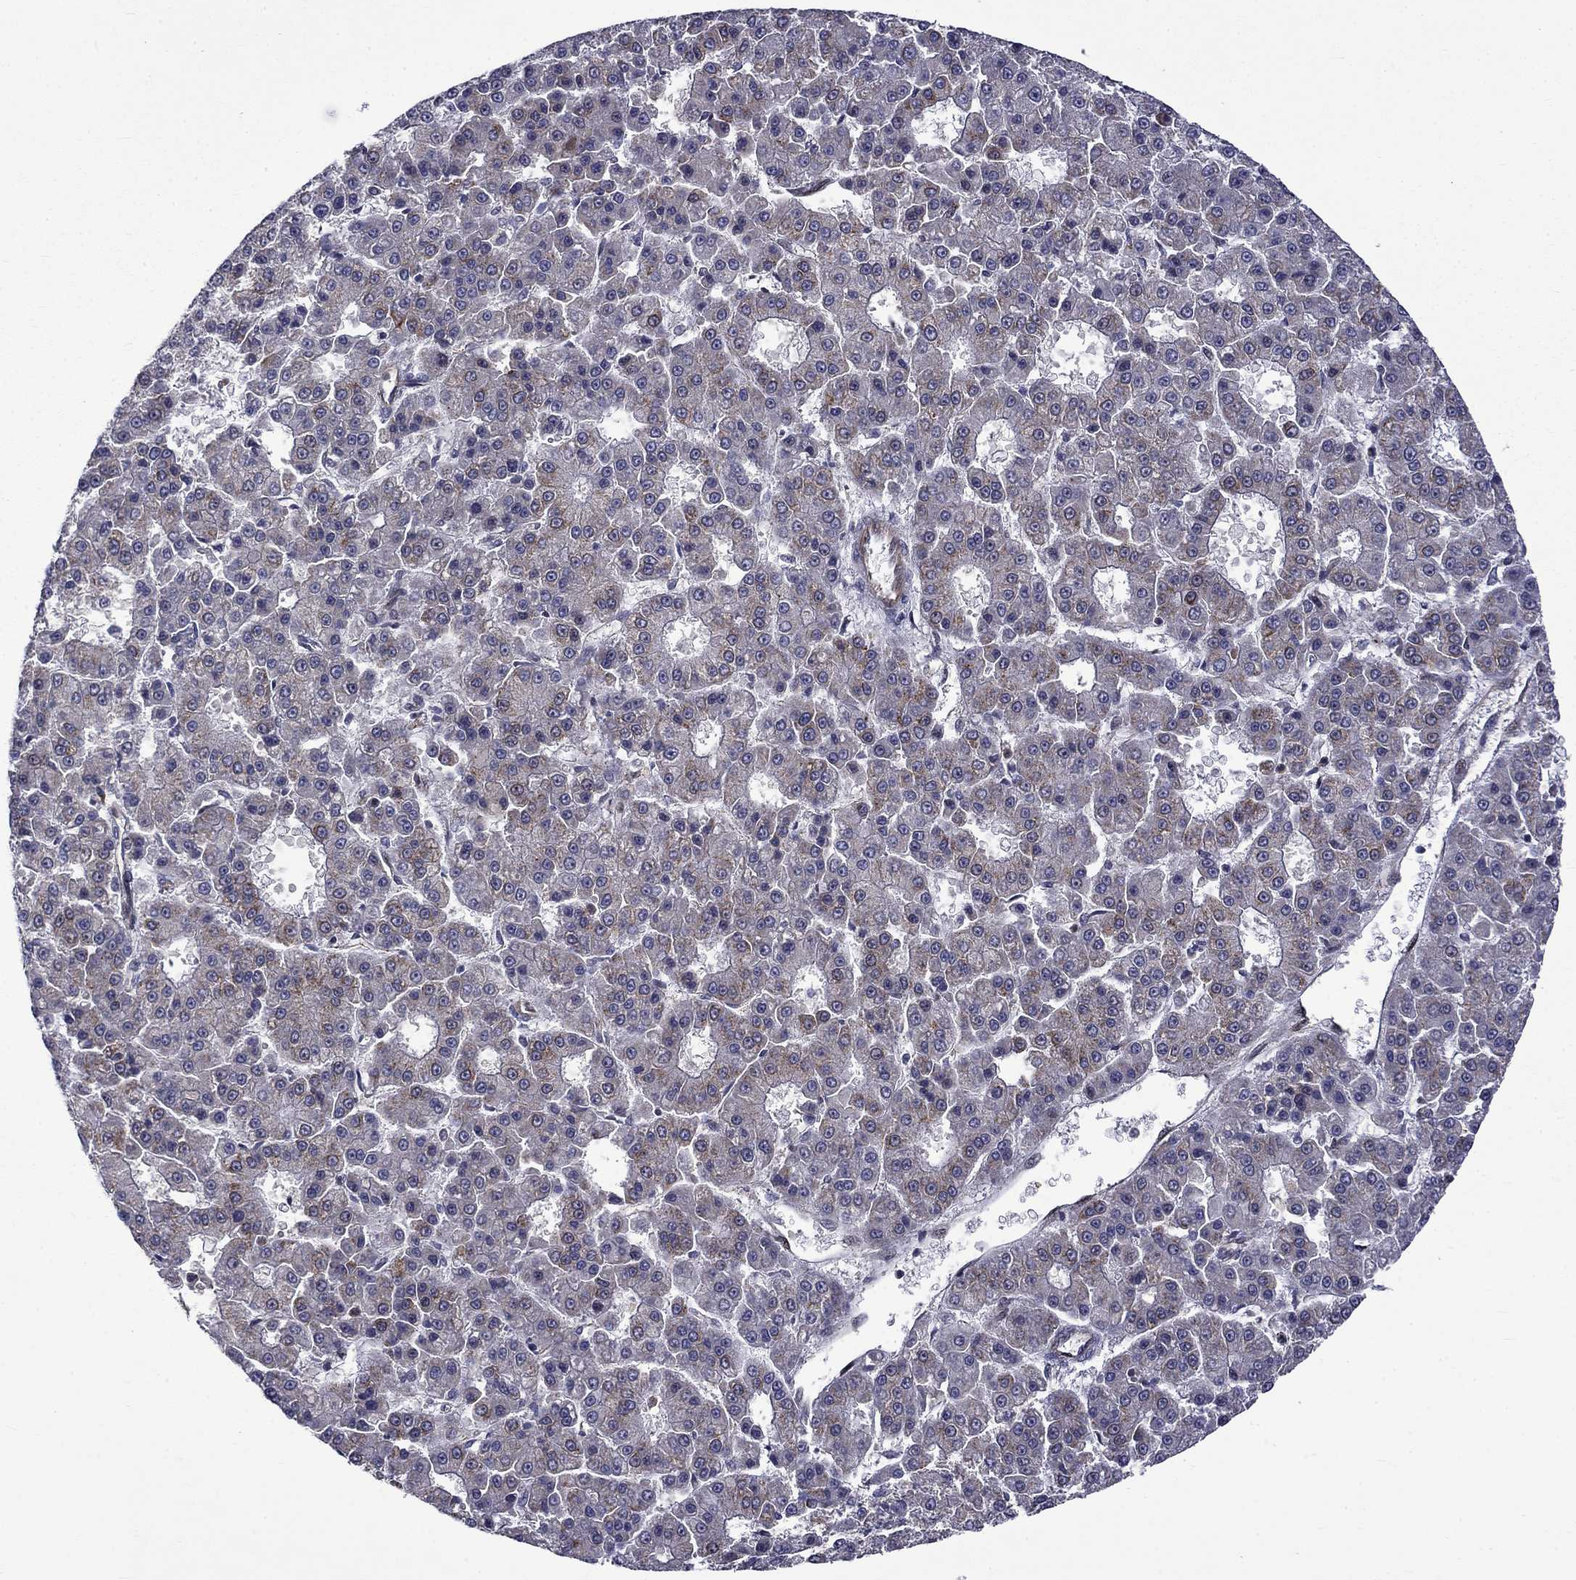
{"staining": {"intensity": "moderate", "quantity": "<25%", "location": "cytoplasmic/membranous"}, "tissue": "liver cancer", "cell_type": "Tumor cells", "image_type": "cancer", "snomed": [{"axis": "morphology", "description": "Carcinoma, Hepatocellular, NOS"}, {"axis": "topography", "description": "Liver"}], "caption": "Liver cancer was stained to show a protein in brown. There is low levels of moderate cytoplasmic/membranous staining in approximately <25% of tumor cells. Using DAB (3,3'-diaminobenzidine) (brown) and hematoxylin (blue) stains, captured at high magnification using brightfield microscopy.", "gene": "KPNA3", "patient": {"sex": "male", "age": 70}}